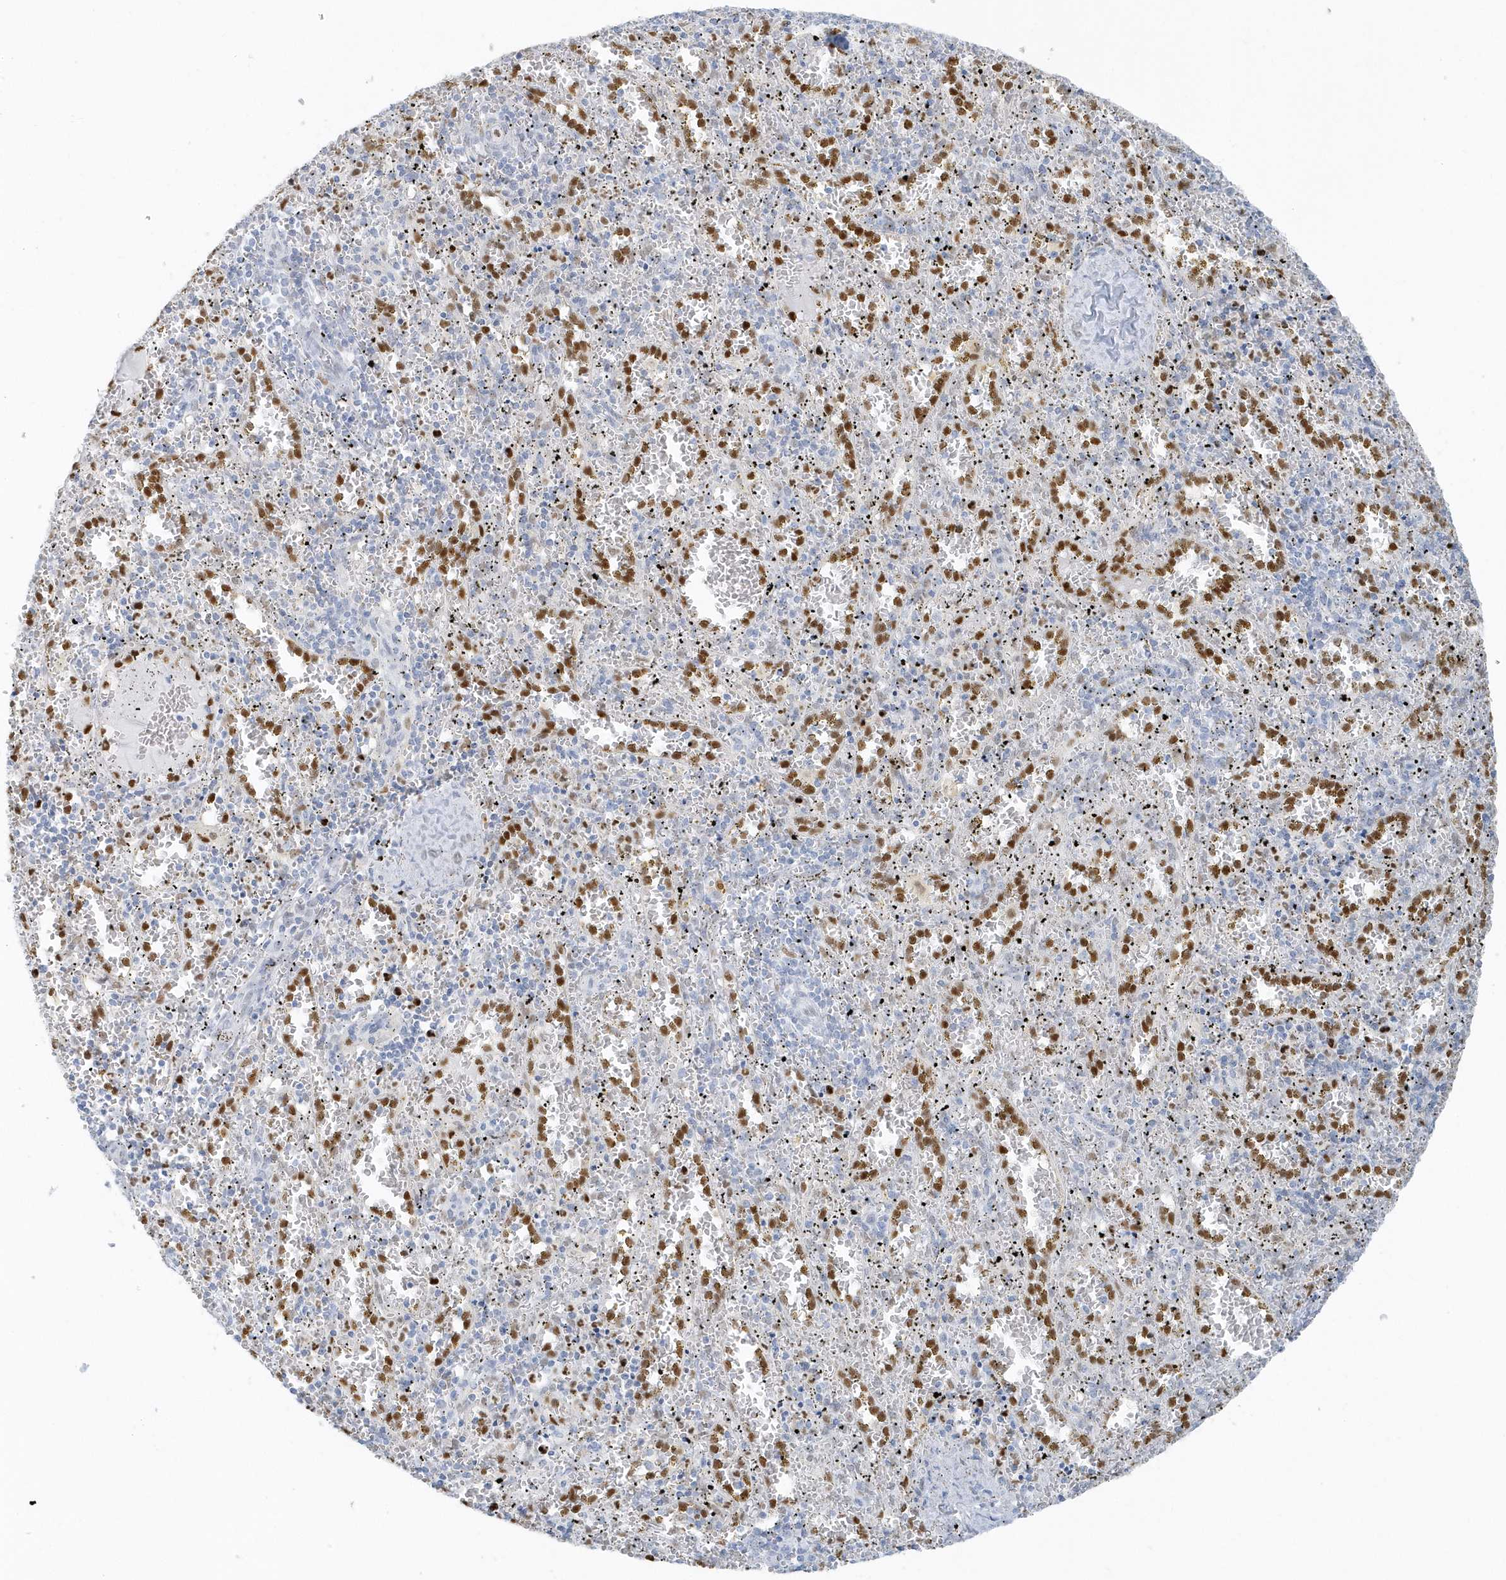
{"staining": {"intensity": "weak", "quantity": "<25%", "location": "nuclear"}, "tissue": "spleen", "cell_type": "Cells in red pulp", "image_type": "normal", "snomed": [{"axis": "morphology", "description": "Normal tissue, NOS"}, {"axis": "topography", "description": "Spleen"}], "caption": "Immunohistochemistry micrograph of normal spleen: human spleen stained with DAB exhibits no significant protein positivity in cells in red pulp. (Brightfield microscopy of DAB IHC at high magnification).", "gene": "SMIM34", "patient": {"sex": "male", "age": 11}}